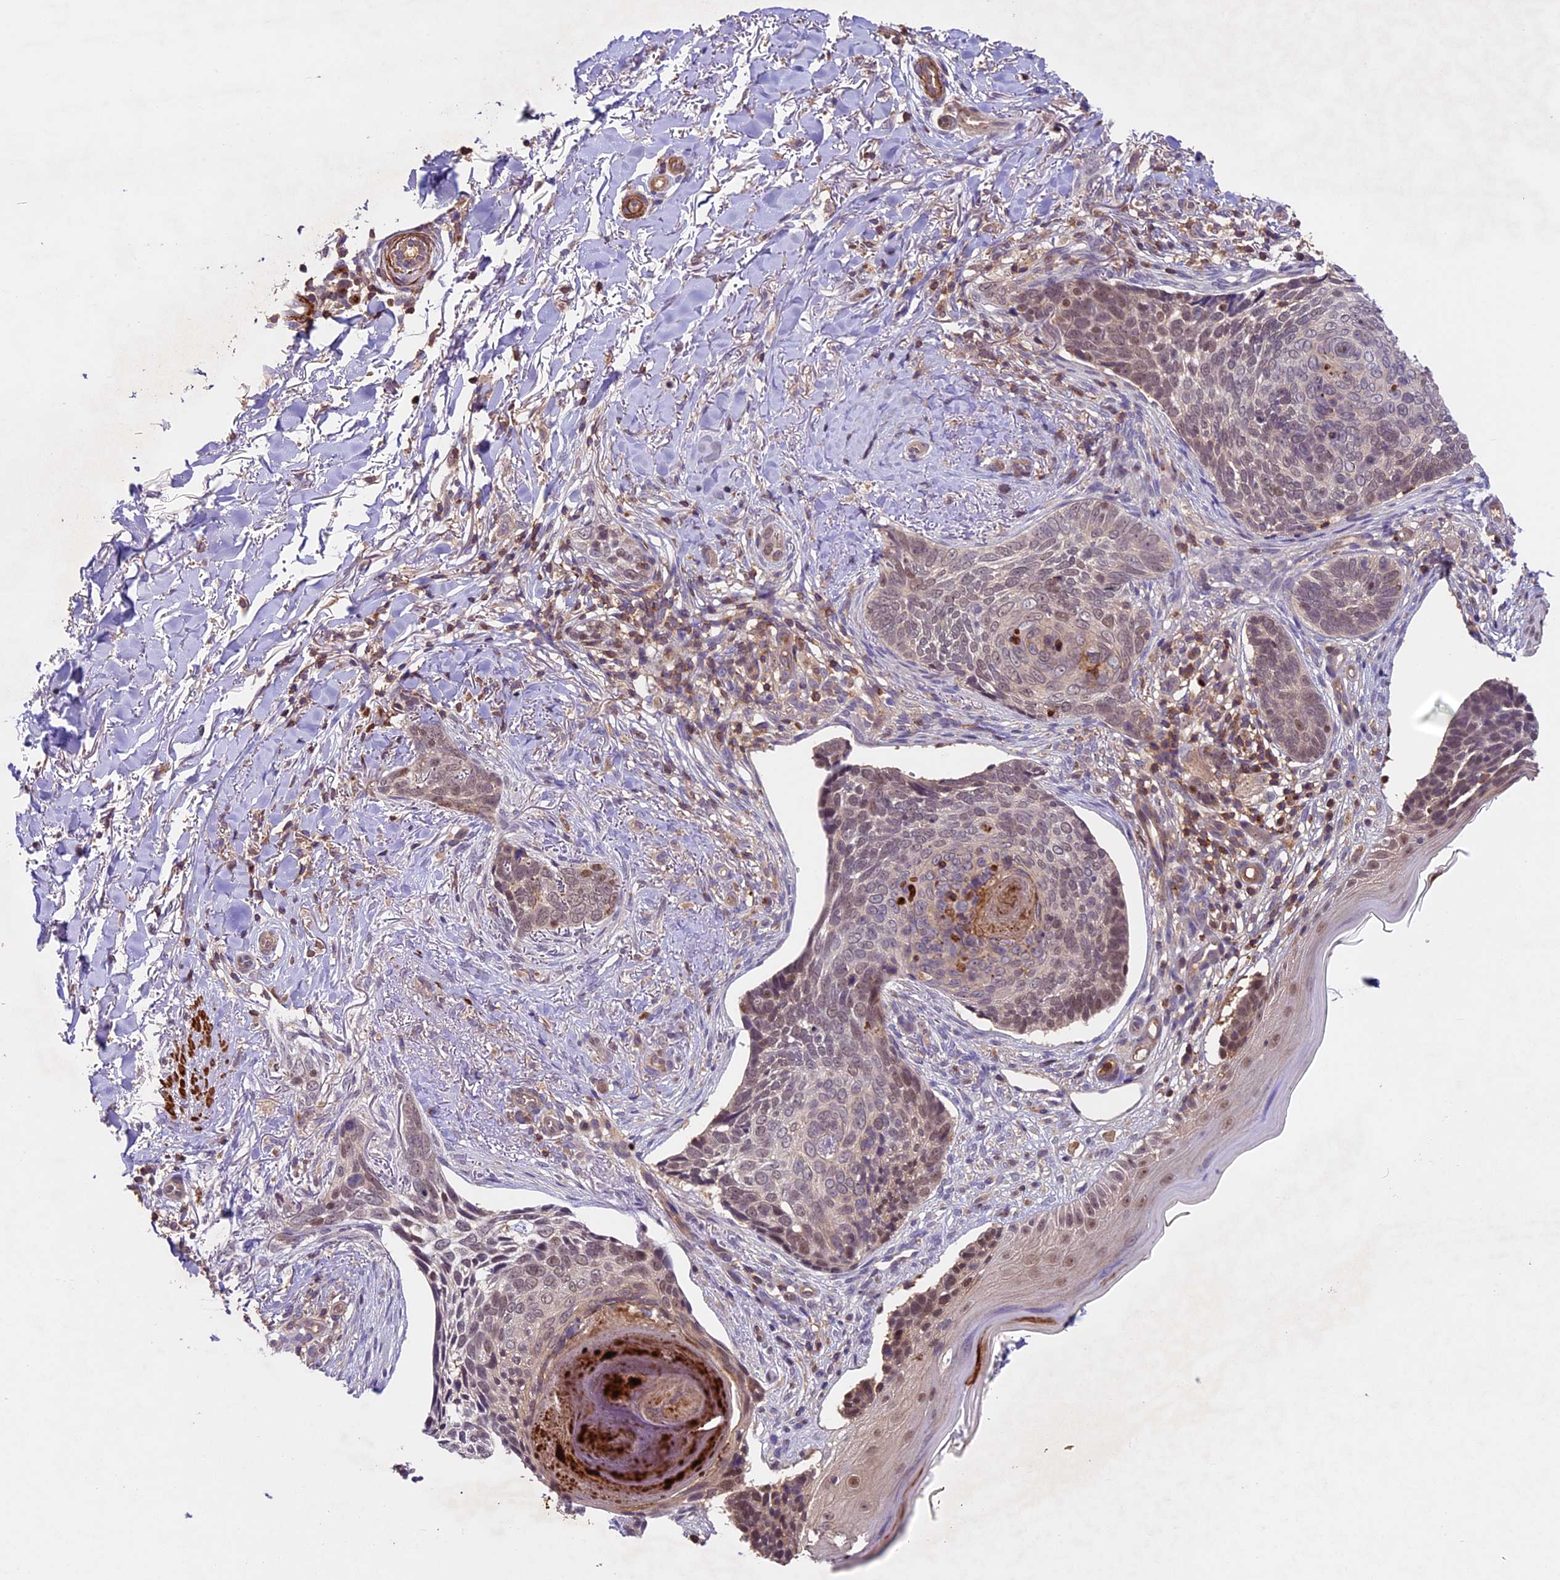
{"staining": {"intensity": "weak", "quantity": ">75%", "location": "nuclear"}, "tissue": "skin cancer", "cell_type": "Tumor cells", "image_type": "cancer", "snomed": [{"axis": "morphology", "description": "Normal tissue, NOS"}, {"axis": "morphology", "description": "Basal cell carcinoma"}, {"axis": "topography", "description": "Skin"}], "caption": "Protein positivity by immunohistochemistry demonstrates weak nuclear expression in approximately >75% of tumor cells in basal cell carcinoma (skin).", "gene": "TBC1D1", "patient": {"sex": "female", "age": 67}}